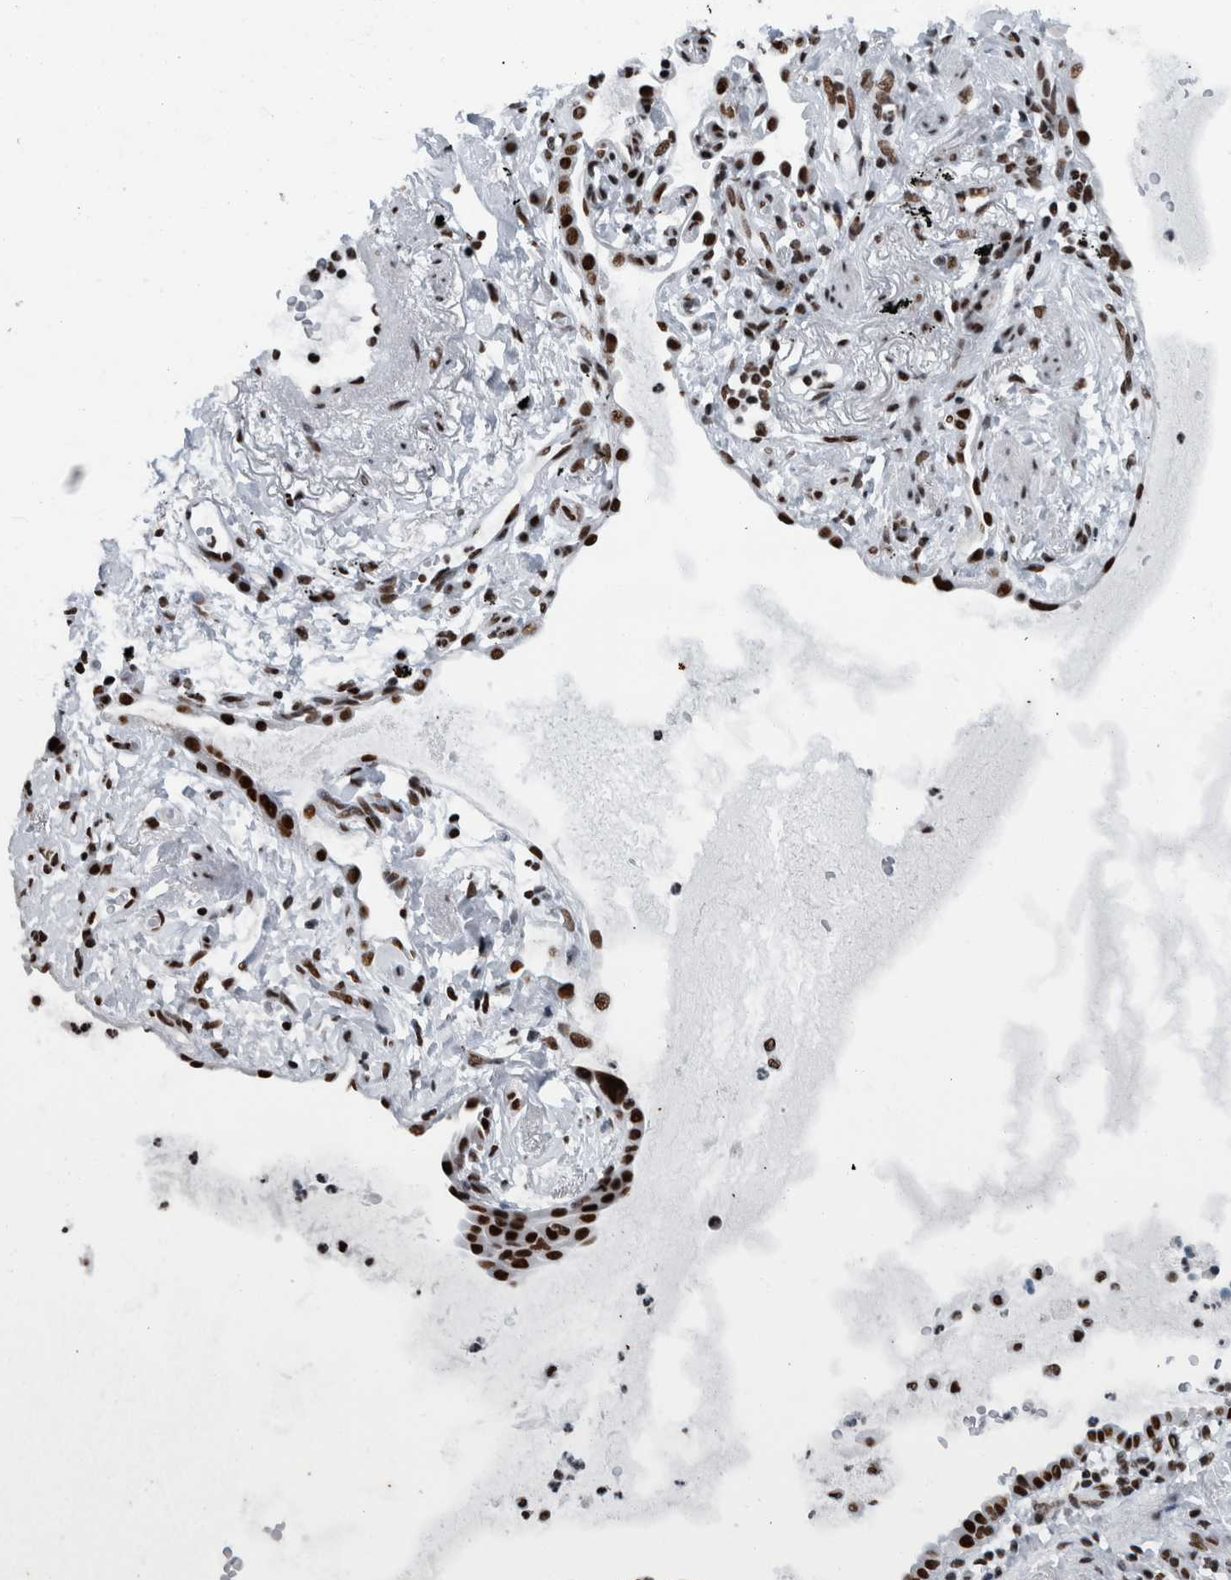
{"staining": {"intensity": "strong", "quantity": ">75%", "location": "nuclear"}, "tissue": "lung cancer", "cell_type": "Tumor cells", "image_type": "cancer", "snomed": [{"axis": "morphology", "description": "Adenocarcinoma, NOS"}, {"axis": "topography", "description": "Lung"}], "caption": "Strong nuclear protein staining is seen in about >75% of tumor cells in adenocarcinoma (lung).", "gene": "DNMT3A", "patient": {"sex": "female", "age": 70}}